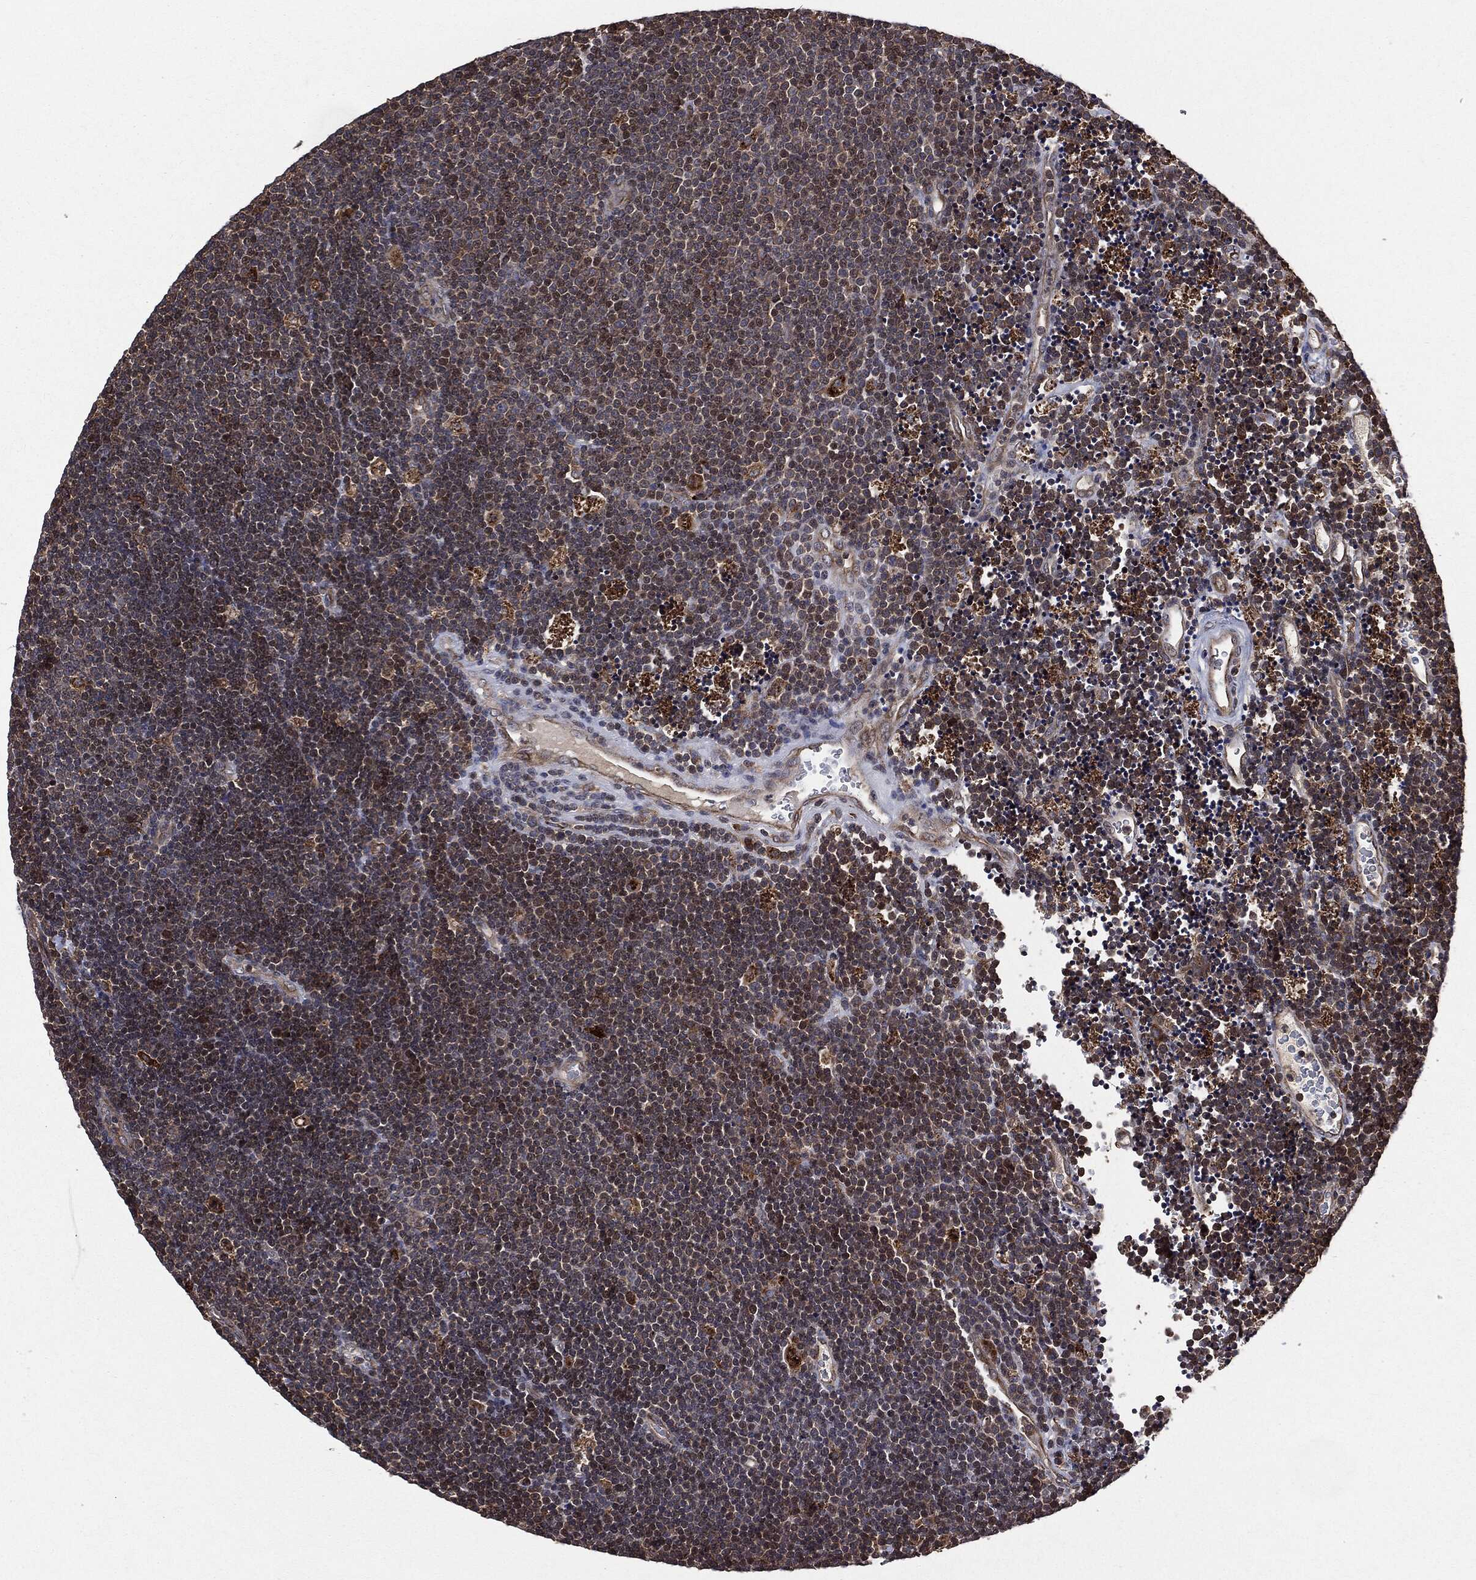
{"staining": {"intensity": "moderate", "quantity": "<25%", "location": "cytoplasmic/membranous,nuclear"}, "tissue": "lymphoma", "cell_type": "Tumor cells", "image_type": "cancer", "snomed": [{"axis": "morphology", "description": "Malignant lymphoma, non-Hodgkin's type, Low grade"}, {"axis": "topography", "description": "Brain"}], "caption": "Human lymphoma stained for a protein (brown) demonstrates moderate cytoplasmic/membranous and nuclear positive staining in about <25% of tumor cells.", "gene": "PLOD3", "patient": {"sex": "female", "age": 66}}